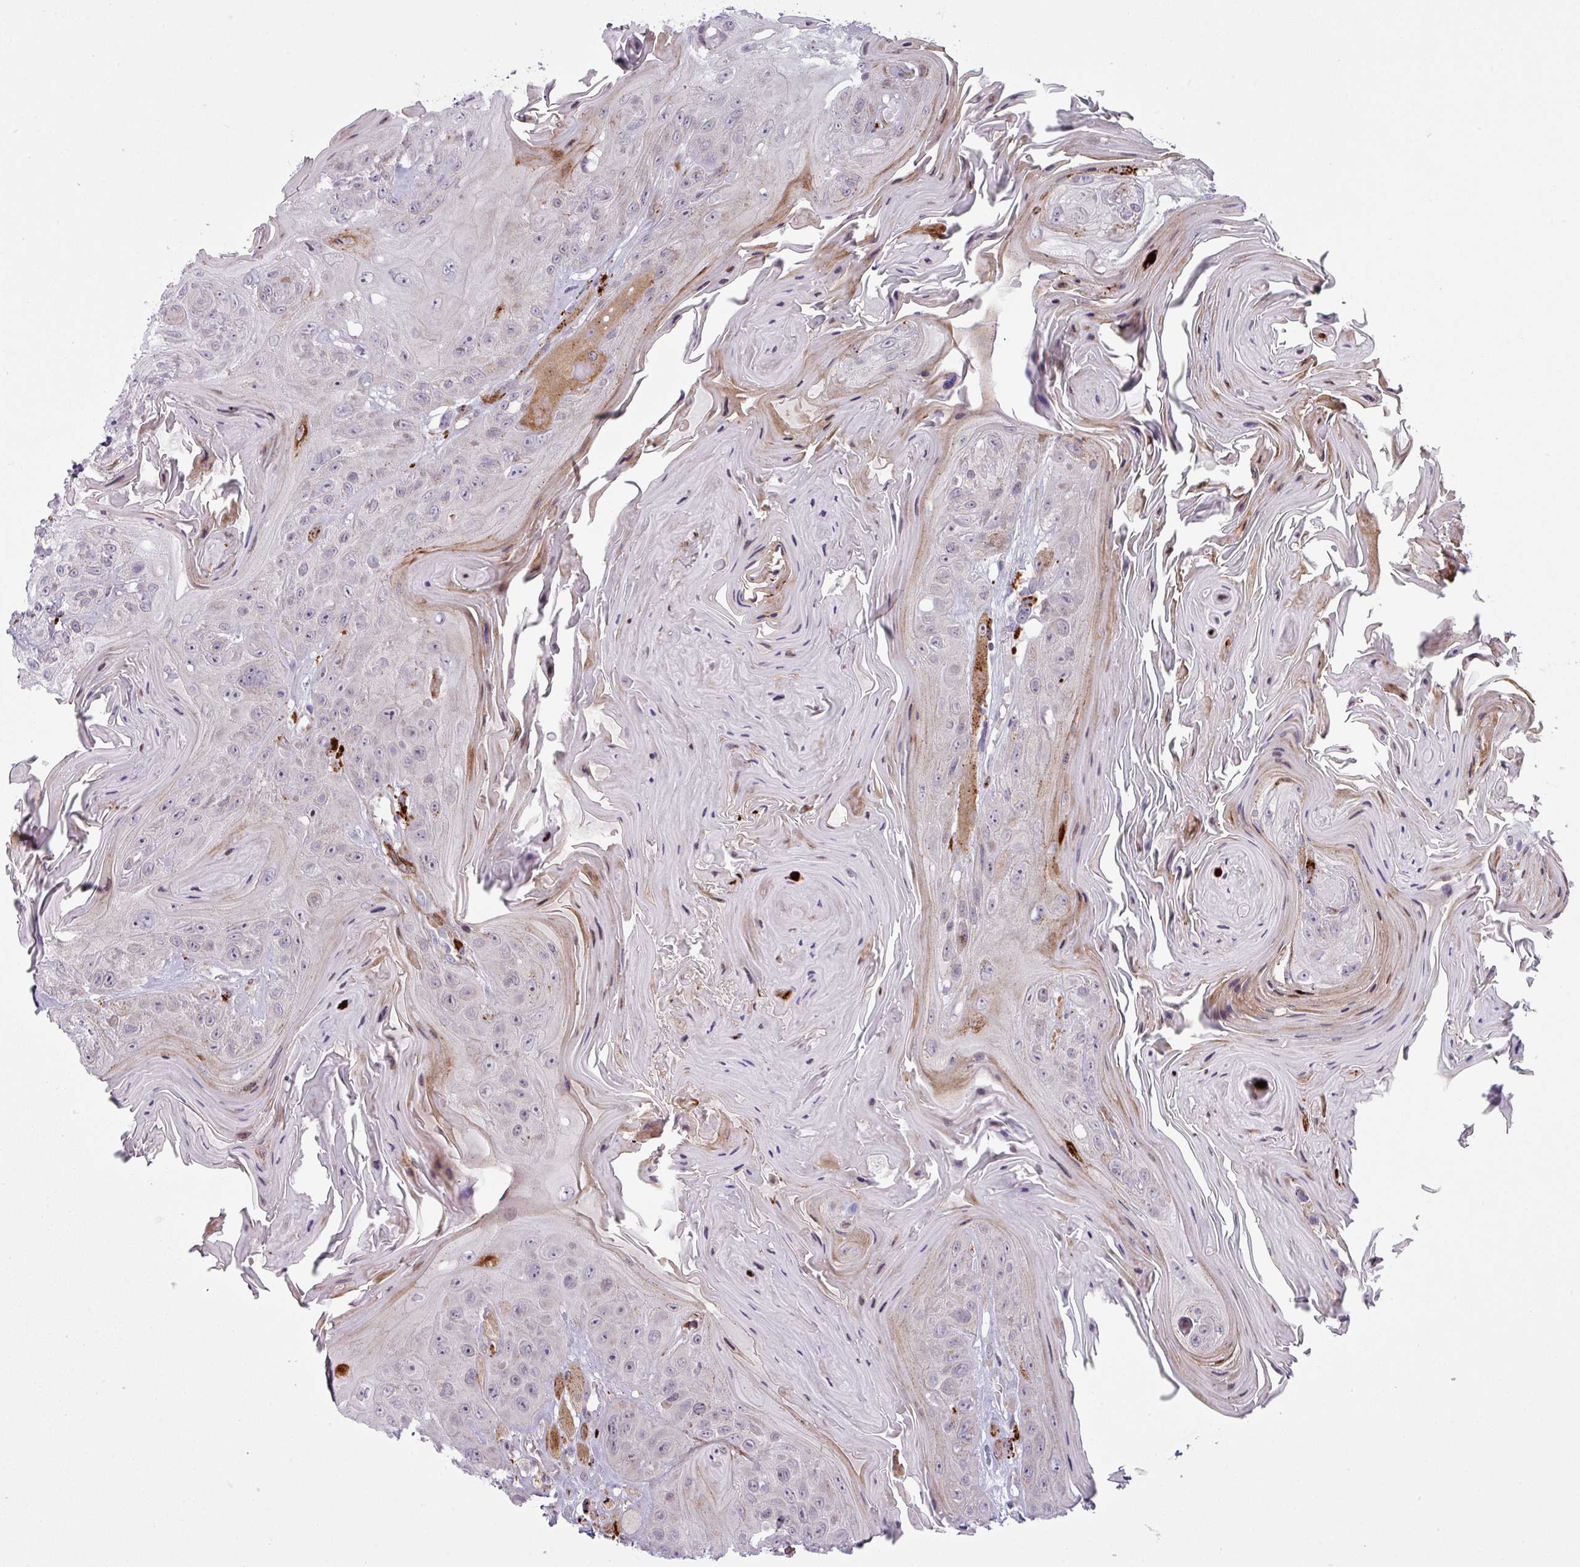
{"staining": {"intensity": "moderate", "quantity": "<25%", "location": "cytoplasmic/membranous"}, "tissue": "head and neck cancer", "cell_type": "Tumor cells", "image_type": "cancer", "snomed": [{"axis": "morphology", "description": "Squamous cell carcinoma, NOS"}, {"axis": "topography", "description": "Head-Neck"}], "caption": "About <25% of tumor cells in human head and neck squamous cell carcinoma show moderate cytoplasmic/membranous protein staining as visualized by brown immunohistochemical staining.", "gene": "MAP7D2", "patient": {"sex": "female", "age": 59}}